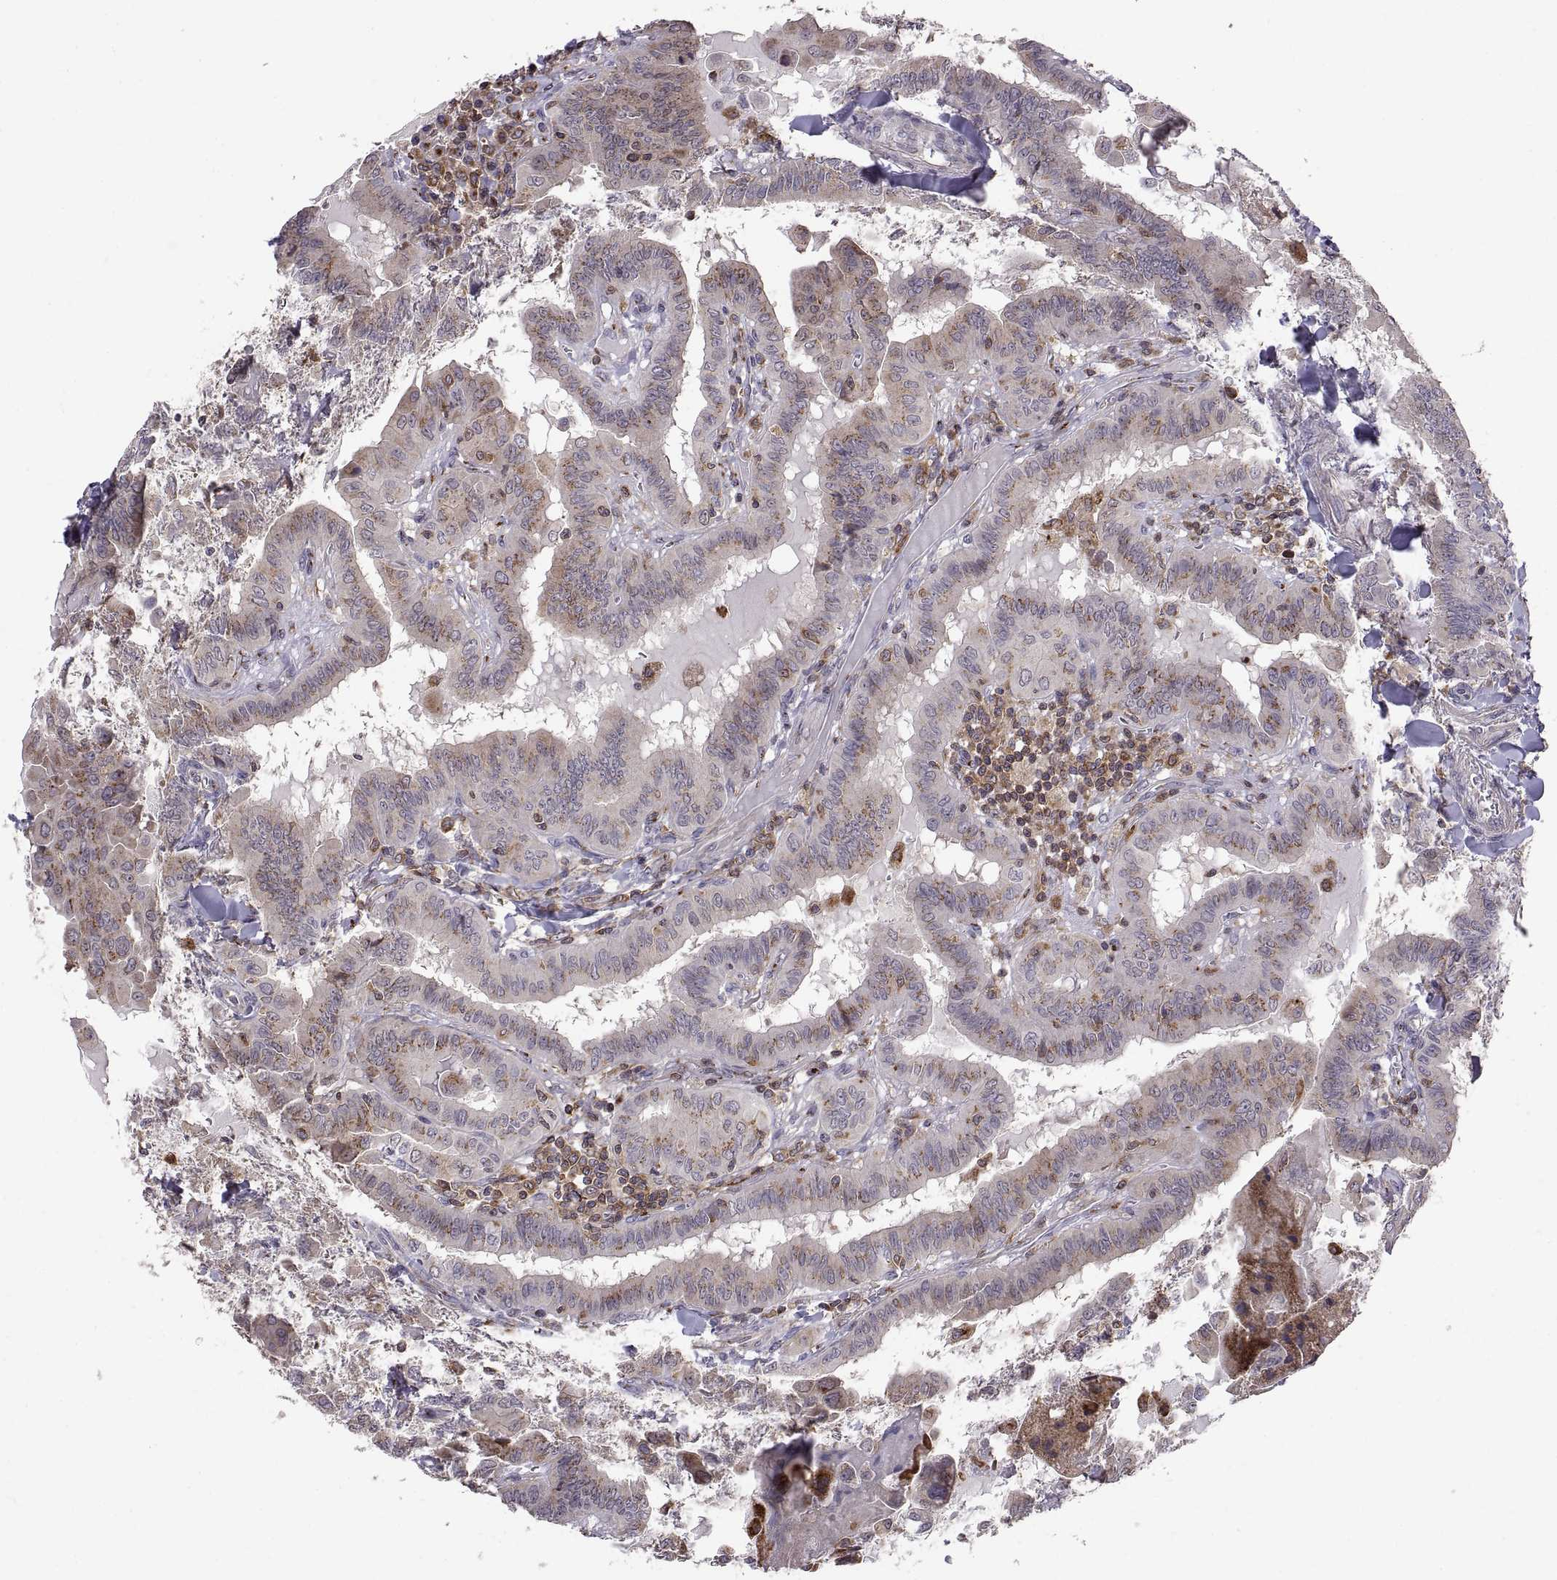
{"staining": {"intensity": "moderate", "quantity": "25%-75%", "location": "cytoplasmic/membranous"}, "tissue": "thyroid cancer", "cell_type": "Tumor cells", "image_type": "cancer", "snomed": [{"axis": "morphology", "description": "Papillary adenocarcinoma, NOS"}, {"axis": "topography", "description": "Thyroid gland"}], "caption": "A medium amount of moderate cytoplasmic/membranous expression is present in approximately 25%-75% of tumor cells in papillary adenocarcinoma (thyroid) tissue.", "gene": "ACAP1", "patient": {"sex": "female", "age": 37}}